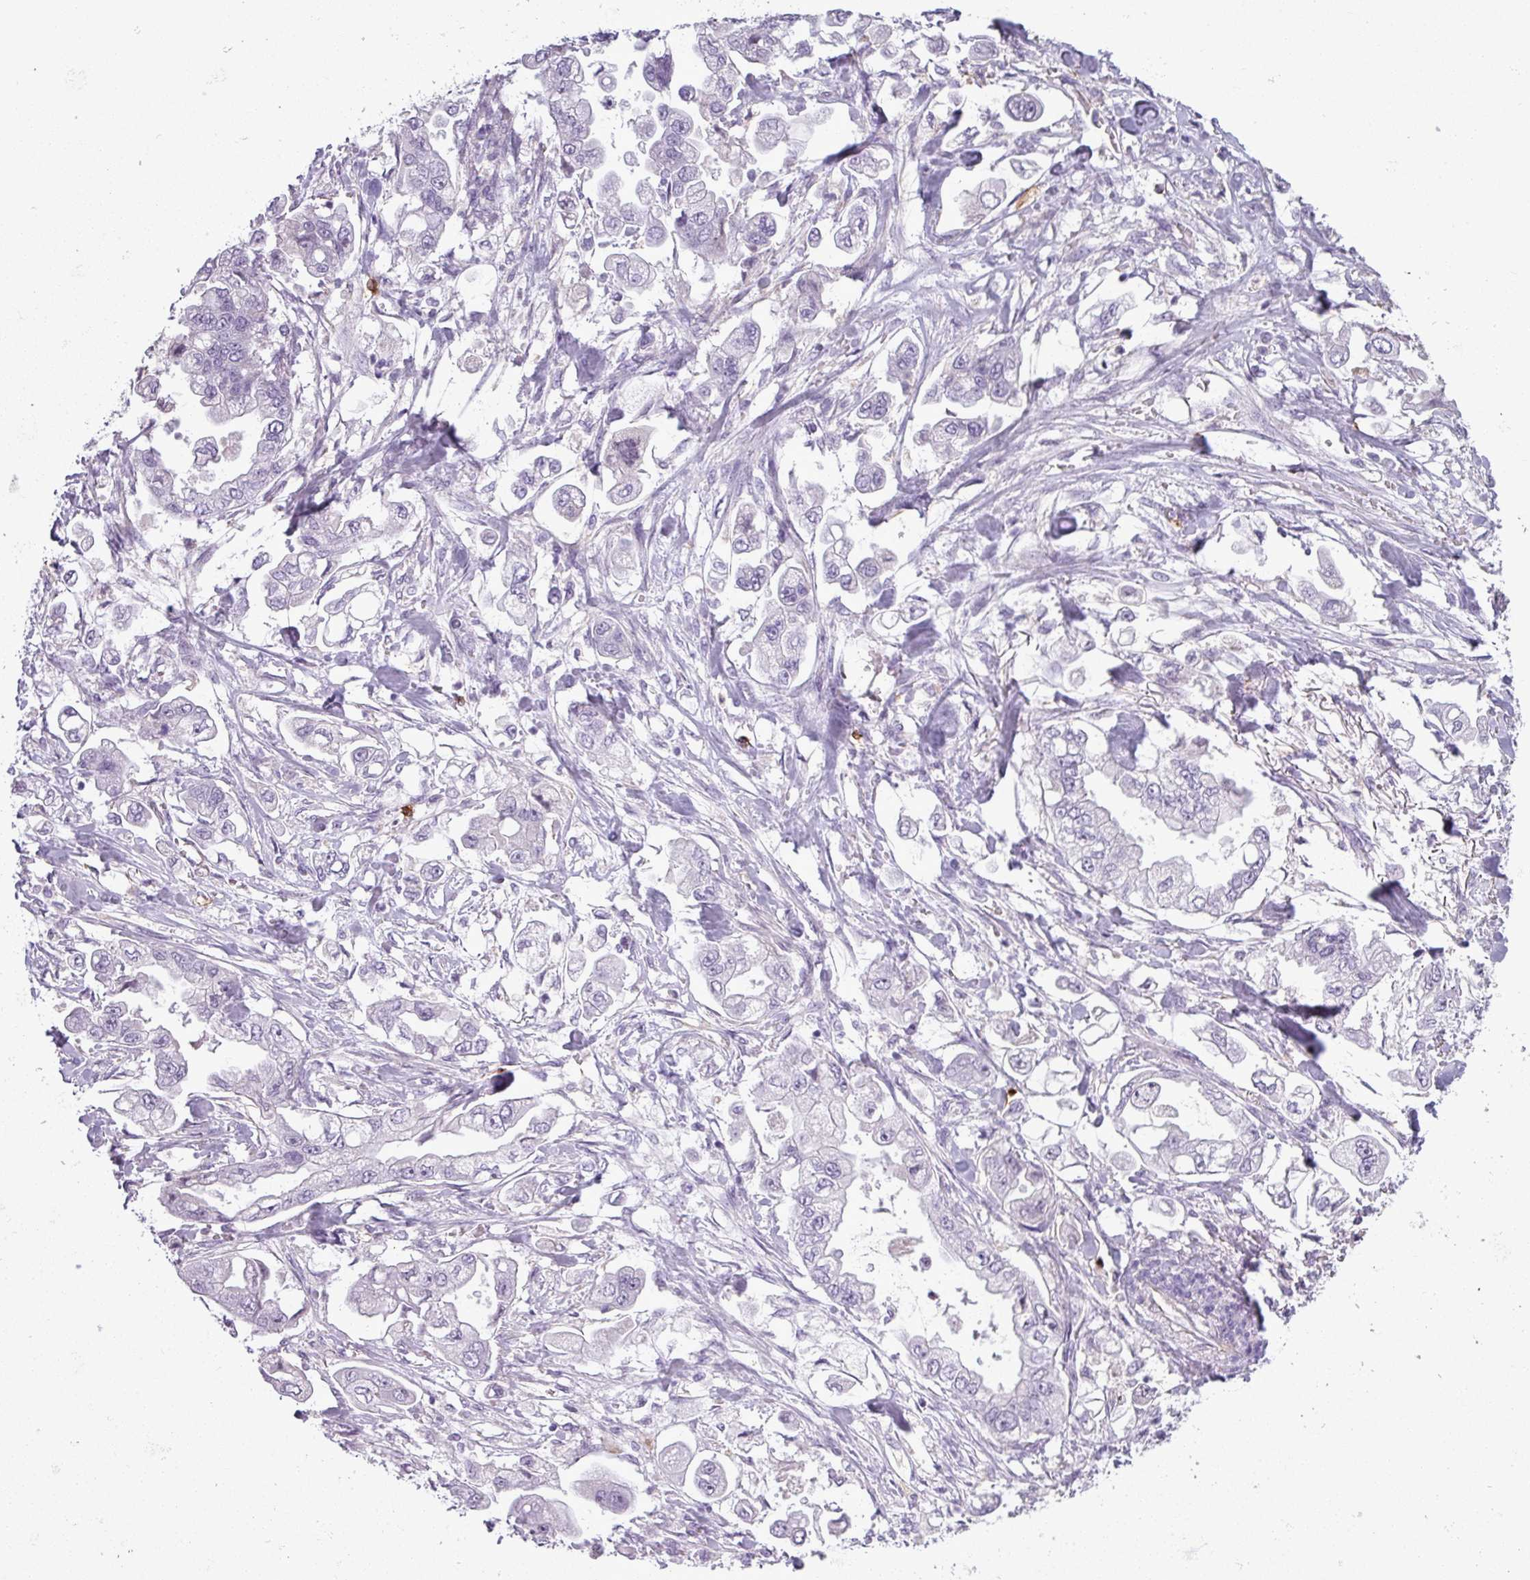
{"staining": {"intensity": "negative", "quantity": "none", "location": "none"}, "tissue": "stomach cancer", "cell_type": "Tumor cells", "image_type": "cancer", "snomed": [{"axis": "morphology", "description": "Adenocarcinoma, NOS"}, {"axis": "topography", "description": "Stomach"}], "caption": "Tumor cells show no significant protein expression in stomach cancer.", "gene": "CD8A", "patient": {"sex": "male", "age": 62}}